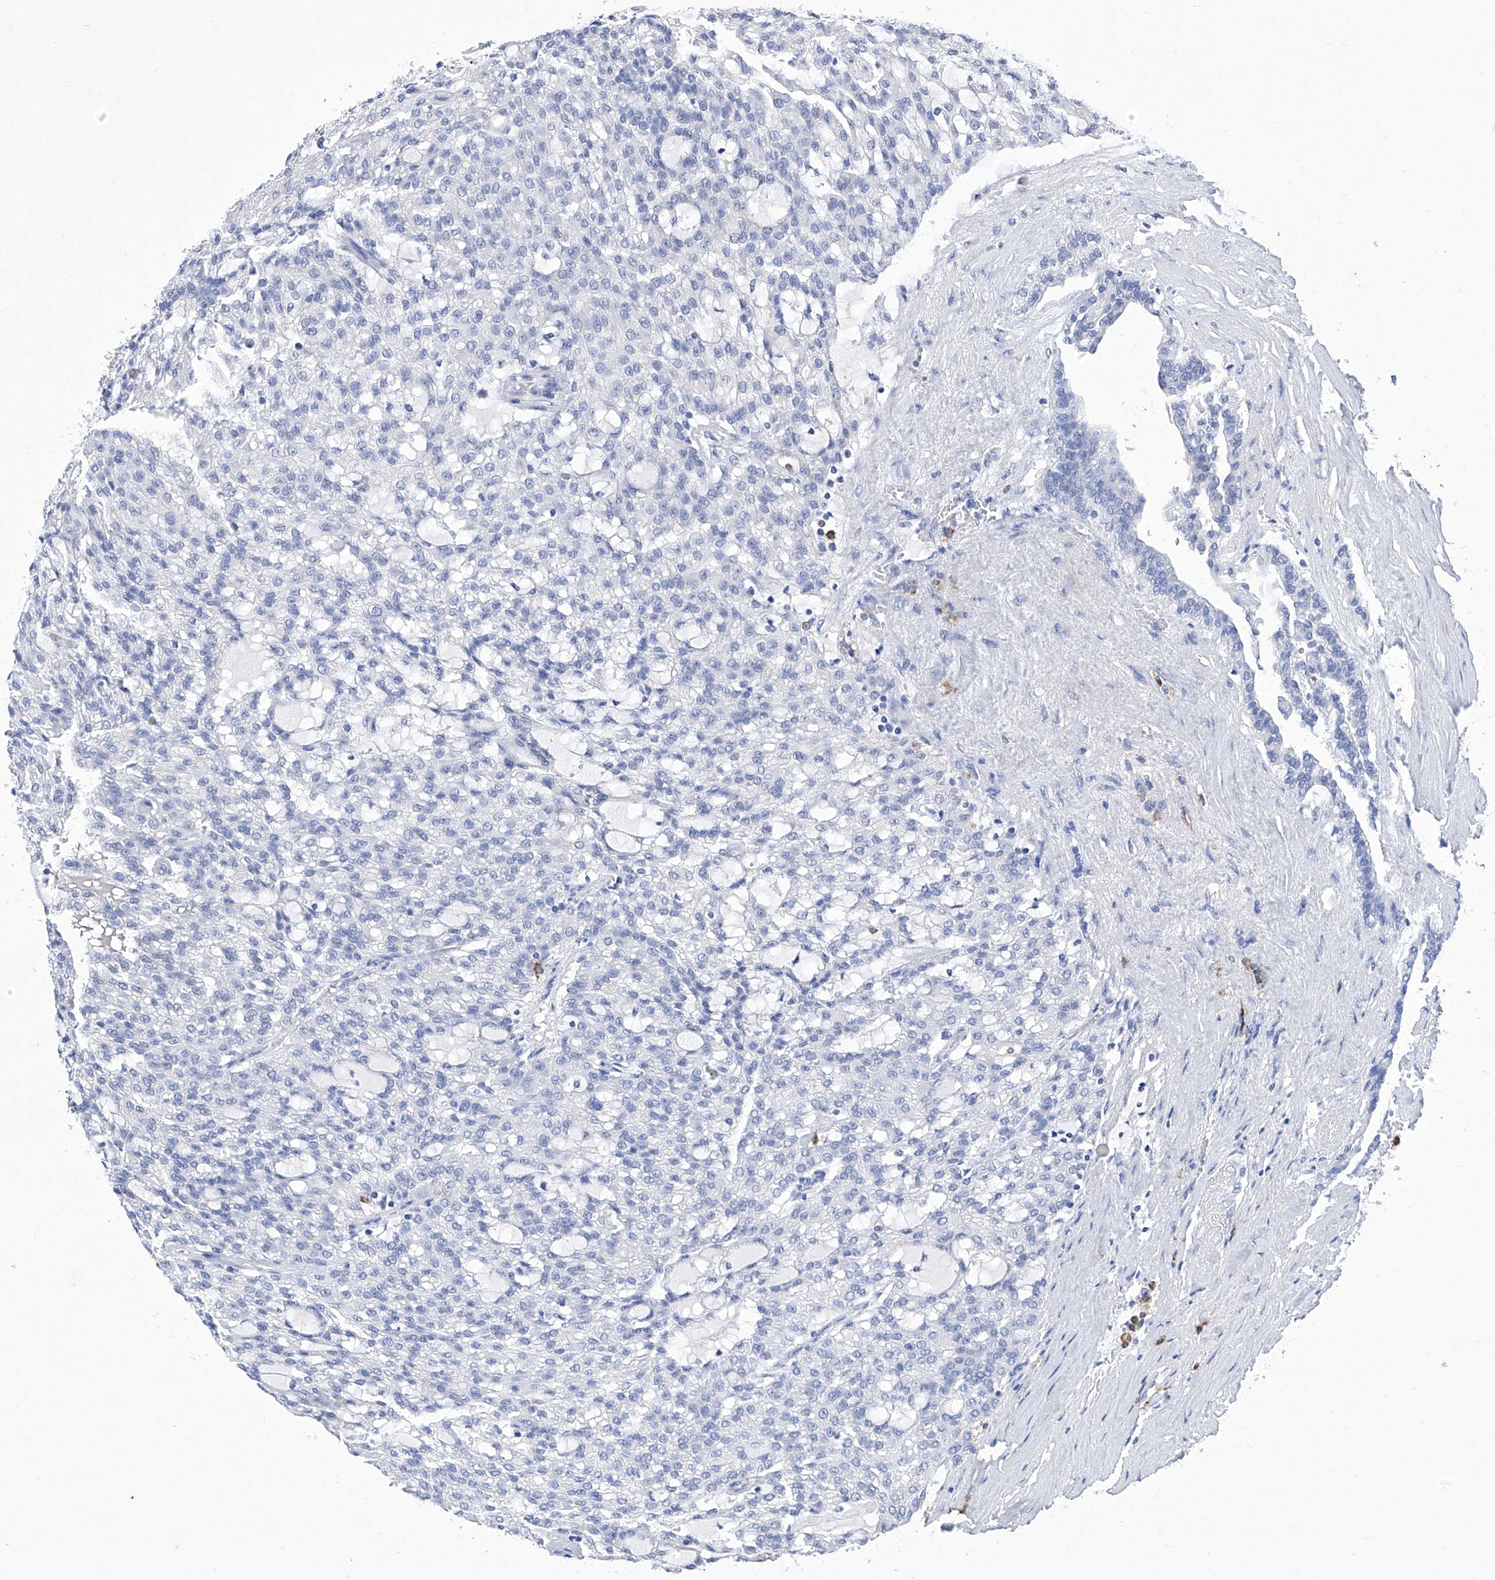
{"staining": {"intensity": "negative", "quantity": "none", "location": "none"}, "tissue": "renal cancer", "cell_type": "Tumor cells", "image_type": "cancer", "snomed": [{"axis": "morphology", "description": "Adenocarcinoma, NOS"}, {"axis": "topography", "description": "Kidney"}], "caption": "This histopathology image is of renal cancer (adenocarcinoma) stained with IHC to label a protein in brown with the nuclei are counter-stained blue. There is no staining in tumor cells. Brightfield microscopy of immunohistochemistry (IHC) stained with DAB (3,3'-diaminobenzidine) (brown) and hematoxylin (blue), captured at high magnification.", "gene": "IFNL2", "patient": {"sex": "male", "age": 63}}